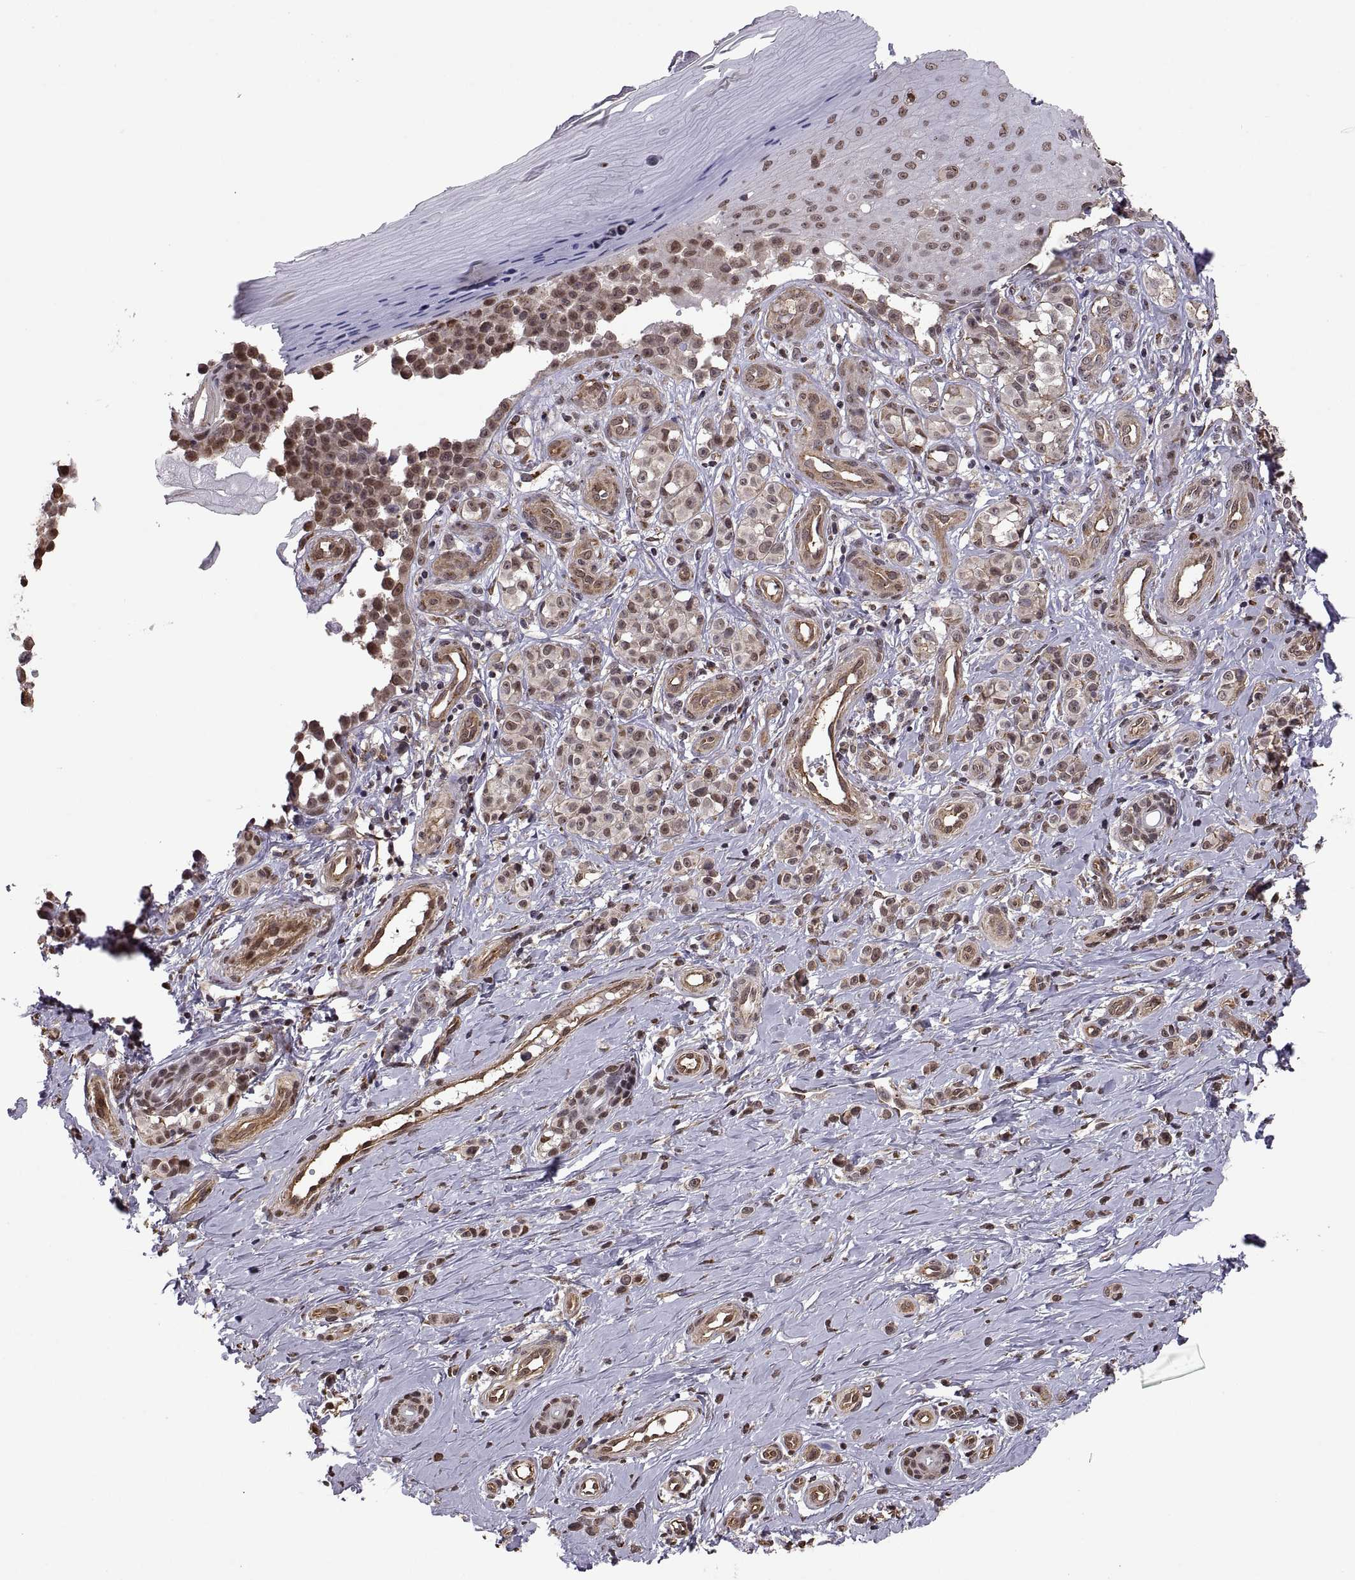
{"staining": {"intensity": "moderate", "quantity": "<25%", "location": "nuclear"}, "tissue": "melanoma", "cell_type": "Tumor cells", "image_type": "cancer", "snomed": [{"axis": "morphology", "description": "Malignant melanoma, NOS"}, {"axis": "topography", "description": "Skin"}], "caption": "Moderate nuclear staining is identified in about <25% of tumor cells in malignant melanoma. The staining was performed using DAB (3,3'-diaminobenzidine) to visualize the protein expression in brown, while the nuclei were stained in blue with hematoxylin (Magnification: 20x).", "gene": "ARRB1", "patient": {"sex": "female", "age": 76}}